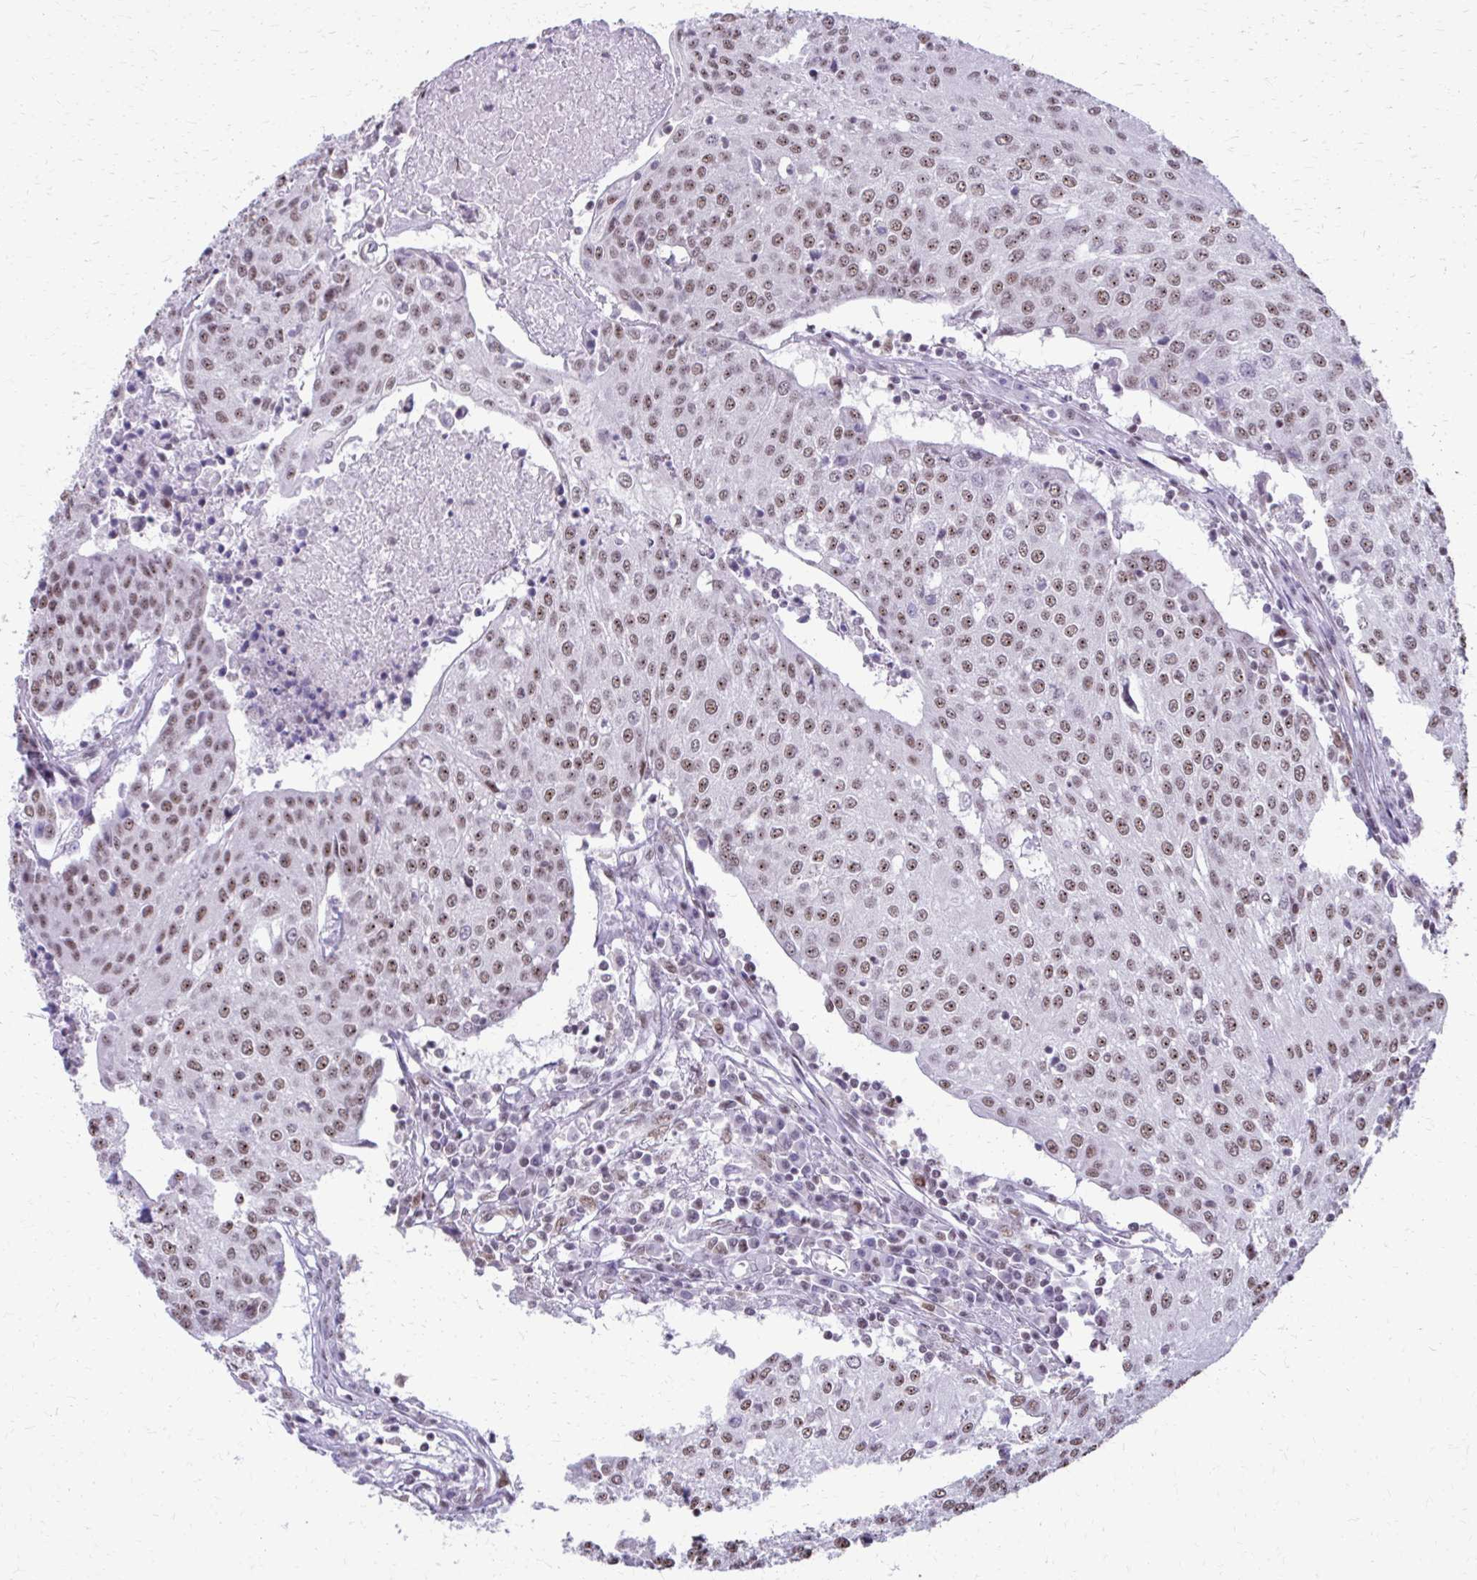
{"staining": {"intensity": "moderate", "quantity": ">75%", "location": "nuclear"}, "tissue": "urothelial cancer", "cell_type": "Tumor cells", "image_type": "cancer", "snomed": [{"axis": "morphology", "description": "Urothelial carcinoma, High grade"}, {"axis": "topography", "description": "Urinary bladder"}], "caption": "Urothelial cancer stained with a brown dye exhibits moderate nuclear positive positivity in about >75% of tumor cells.", "gene": "SS18", "patient": {"sex": "female", "age": 85}}